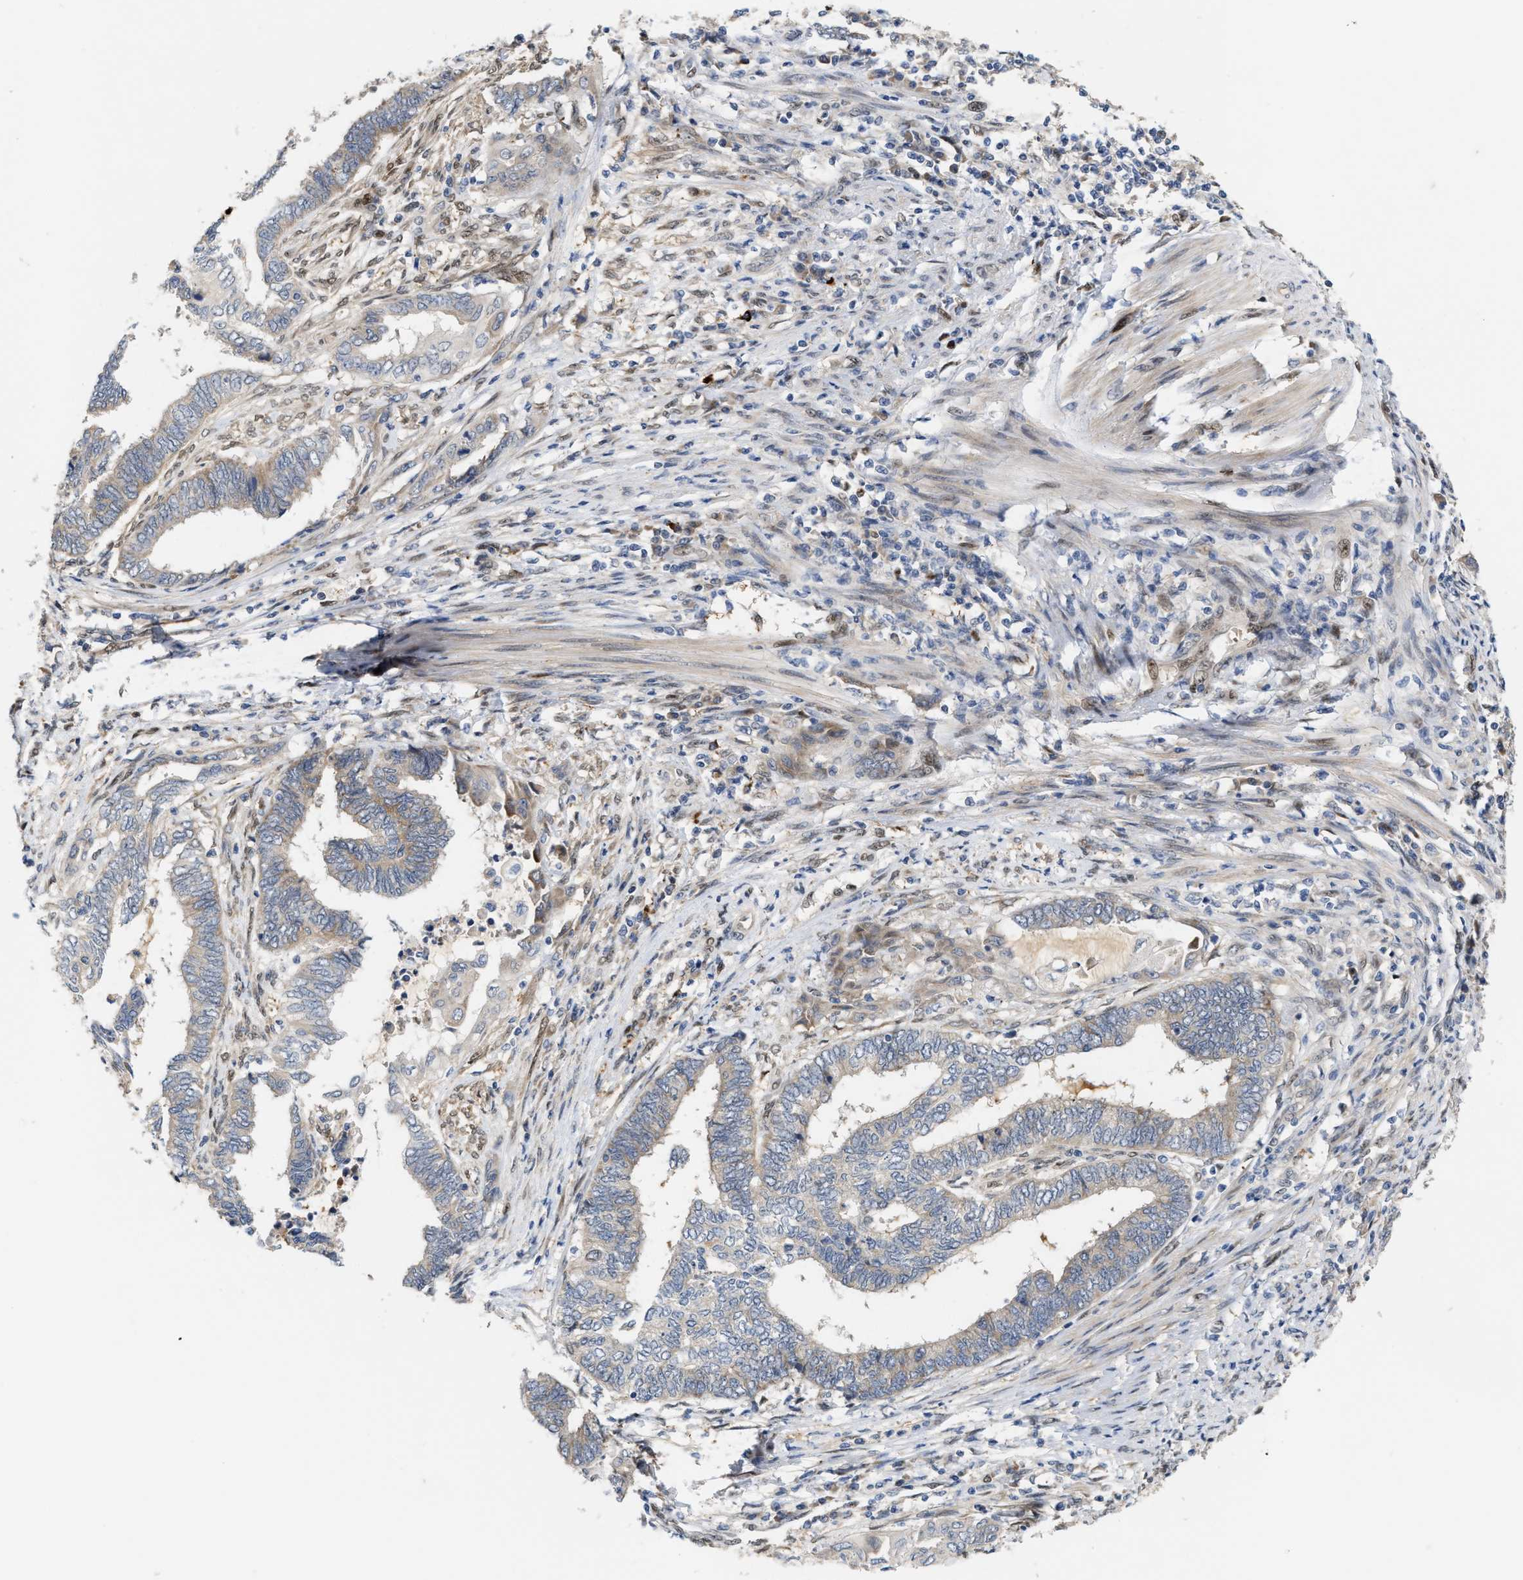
{"staining": {"intensity": "weak", "quantity": "<25%", "location": "cytoplasmic/membranous"}, "tissue": "endometrial cancer", "cell_type": "Tumor cells", "image_type": "cancer", "snomed": [{"axis": "morphology", "description": "Adenocarcinoma, NOS"}, {"axis": "topography", "description": "Uterus"}, {"axis": "topography", "description": "Endometrium"}], "caption": "Histopathology image shows no significant protein positivity in tumor cells of endometrial adenocarcinoma.", "gene": "TCF4", "patient": {"sex": "female", "age": 70}}